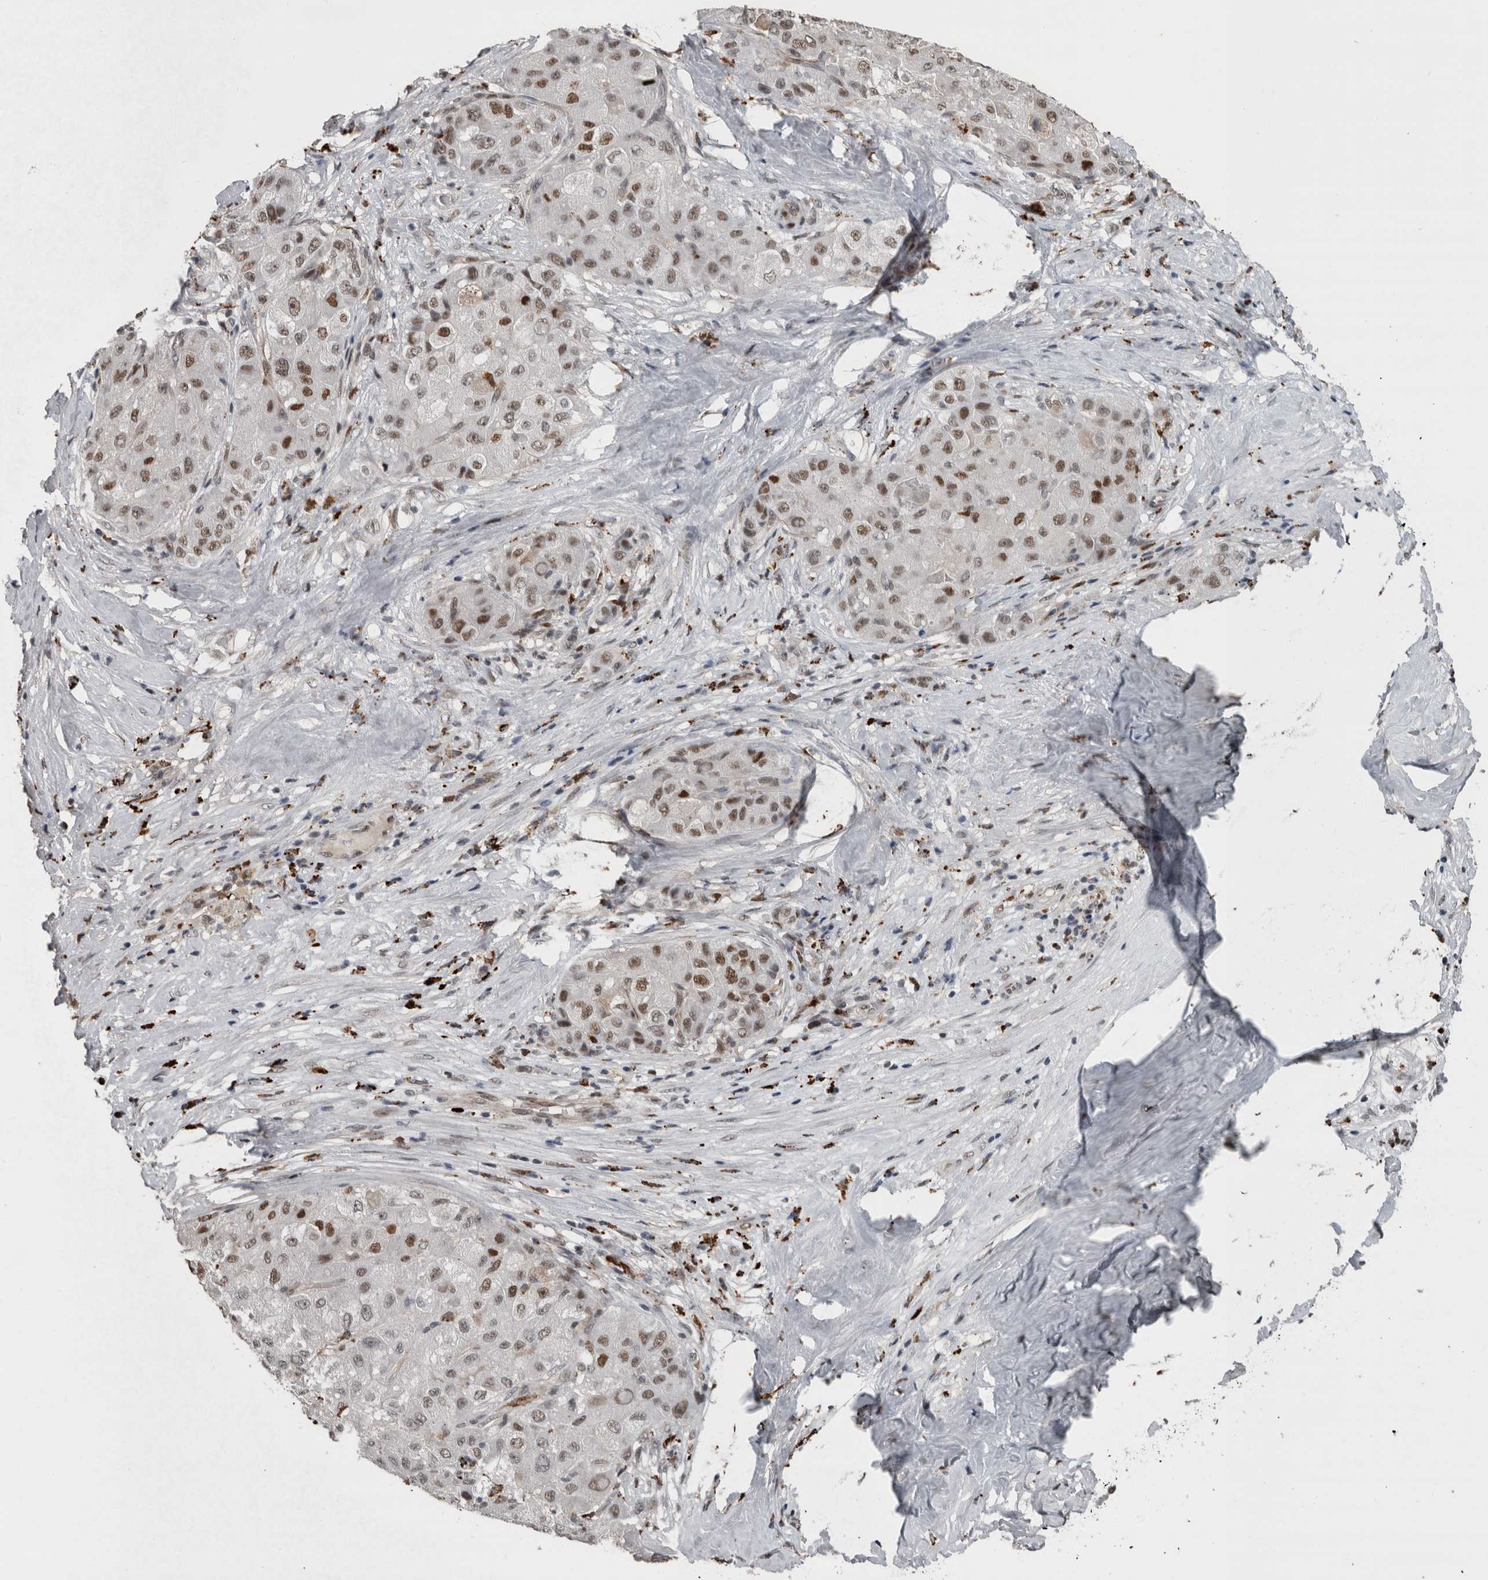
{"staining": {"intensity": "moderate", "quantity": "25%-75%", "location": "nuclear"}, "tissue": "liver cancer", "cell_type": "Tumor cells", "image_type": "cancer", "snomed": [{"axis": "morphology", "description": "Carcinoma, Hepatocellular, NOS"}, {"axis": "topography", "description": "Liver"}], "caption": "IHC (DAB) staining of liver cancer (hepatocellular carcinoma) shows moderate nuclear protein staining in approximately 25%-75% of tumor cells. (brown staining indicates protein expression, while blue staining denotes nuclei).", "gene": "POLD2", "patient": {"sex": "male", "age": 80}}